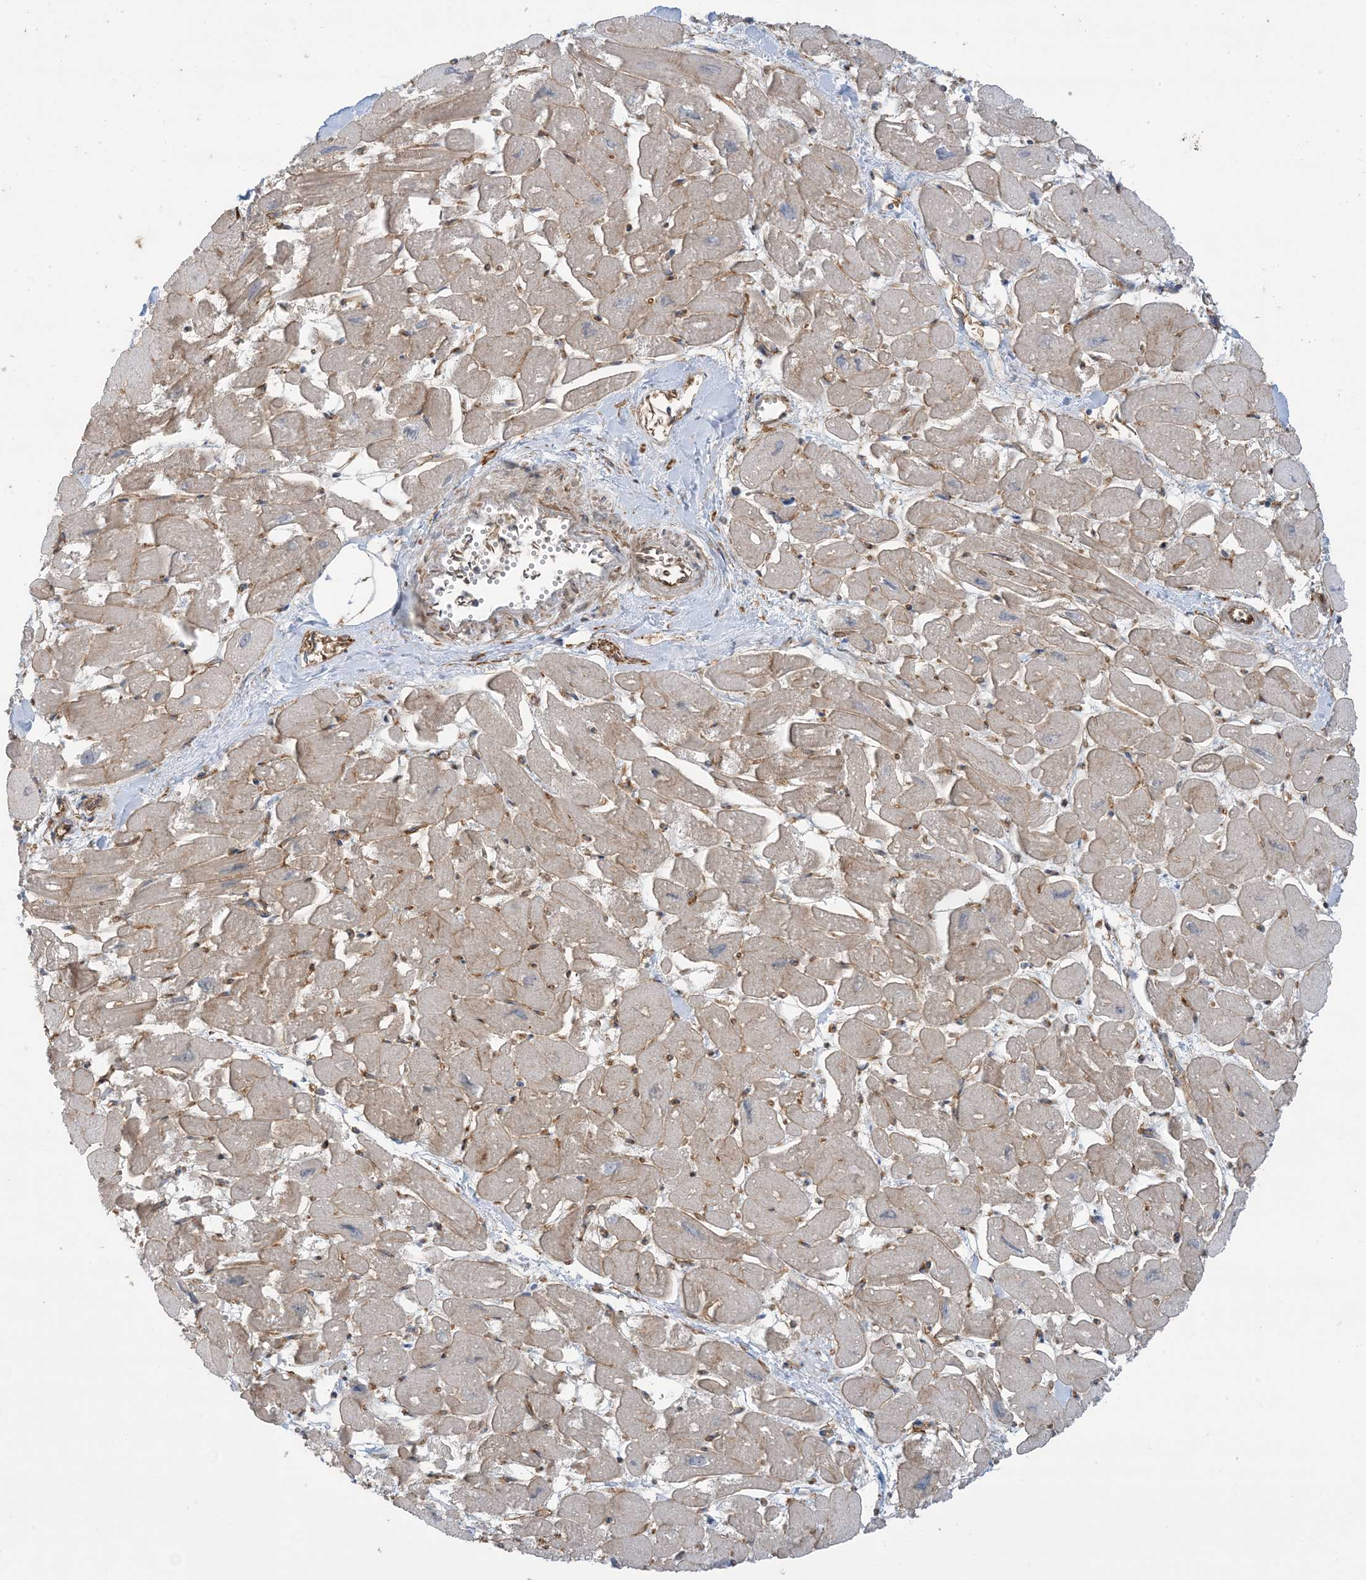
{"staining": {"intensity": "weak", "quantity": ">75%", "location": "cytoplasmic/membranous"}, "tissue": "heart muscle", "cell_type": "Cardiomyocytes", "image_type": "normal", "snomed": [{"axis": "morphology", "description": "Normal tissue, NOS"}, {"axis": "topography", "description": "Heart"}], "caption": "Normal heart muscle reveals weak cytoplasmic/membranous positivity in about >75% of cardiomyocytes (Brightfield microscopy of DAB IHC at high magnification)..", "gene": "CCNY", "patient": {"sex": "male", "age": 54}}